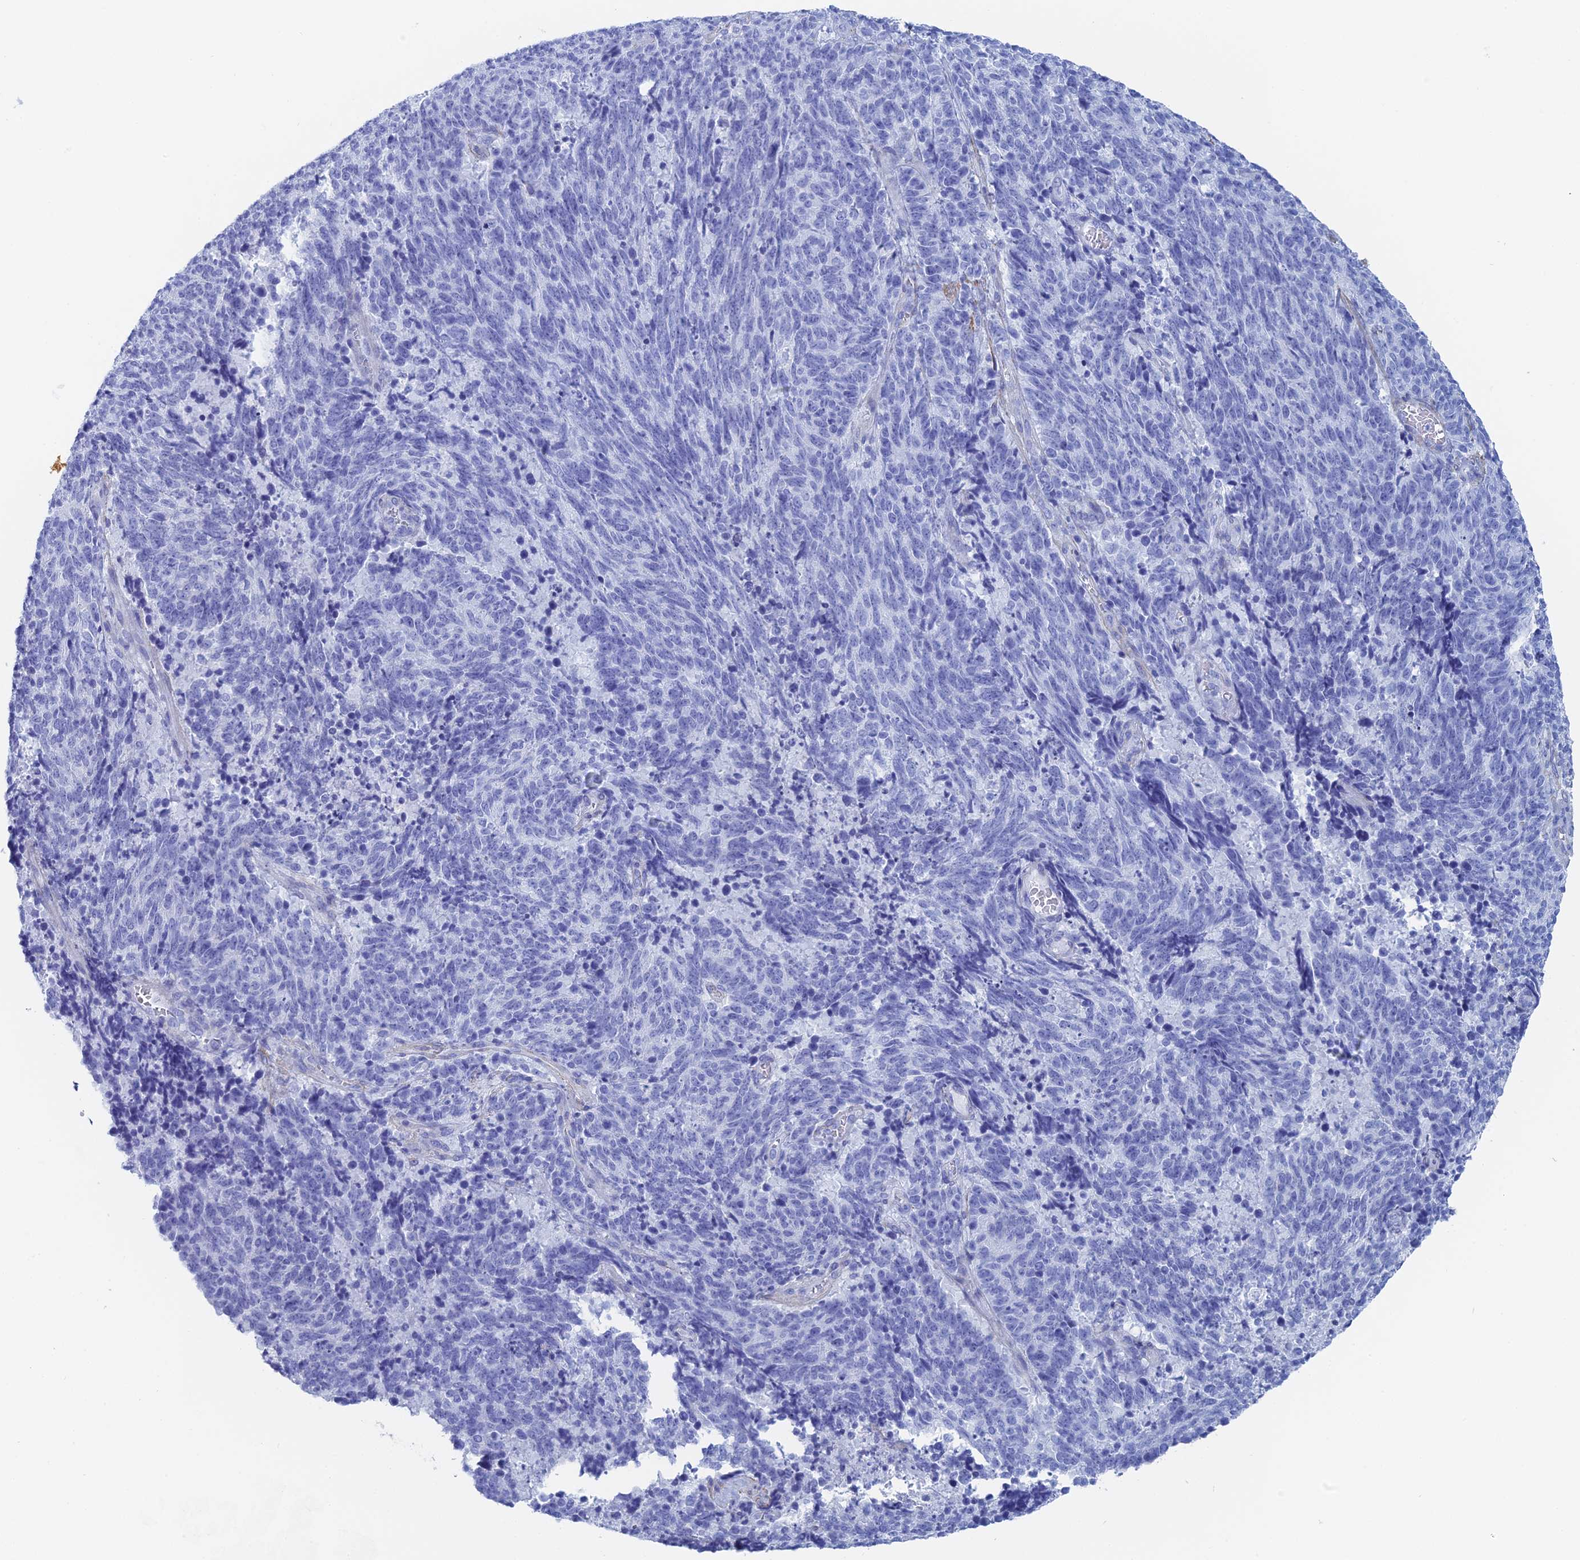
{"staining": {"intensity": "negative", "quantity": "none", "location": "none"}, "tissue": "cervical cancer", "cell_type": "Tumor cells", "image_type": "cancer", "snomed": [{"axis": "morphology", "description": "Squamous cell carcinoma, NOS"}, {"axis": "topography", "description": "Cervix"}], "caption": "Micrograph shows no significant protein staining in tumor cells of cervical cancer (squamous cell carcinoma). (Stains: DAB immunohistochemistry (IHC) with hematoxylin counter stain, Microscopy: brightfield microscopy at high magnification).", "gene": "KCNK18", "patient": {"sex": "female", "age": 29}}